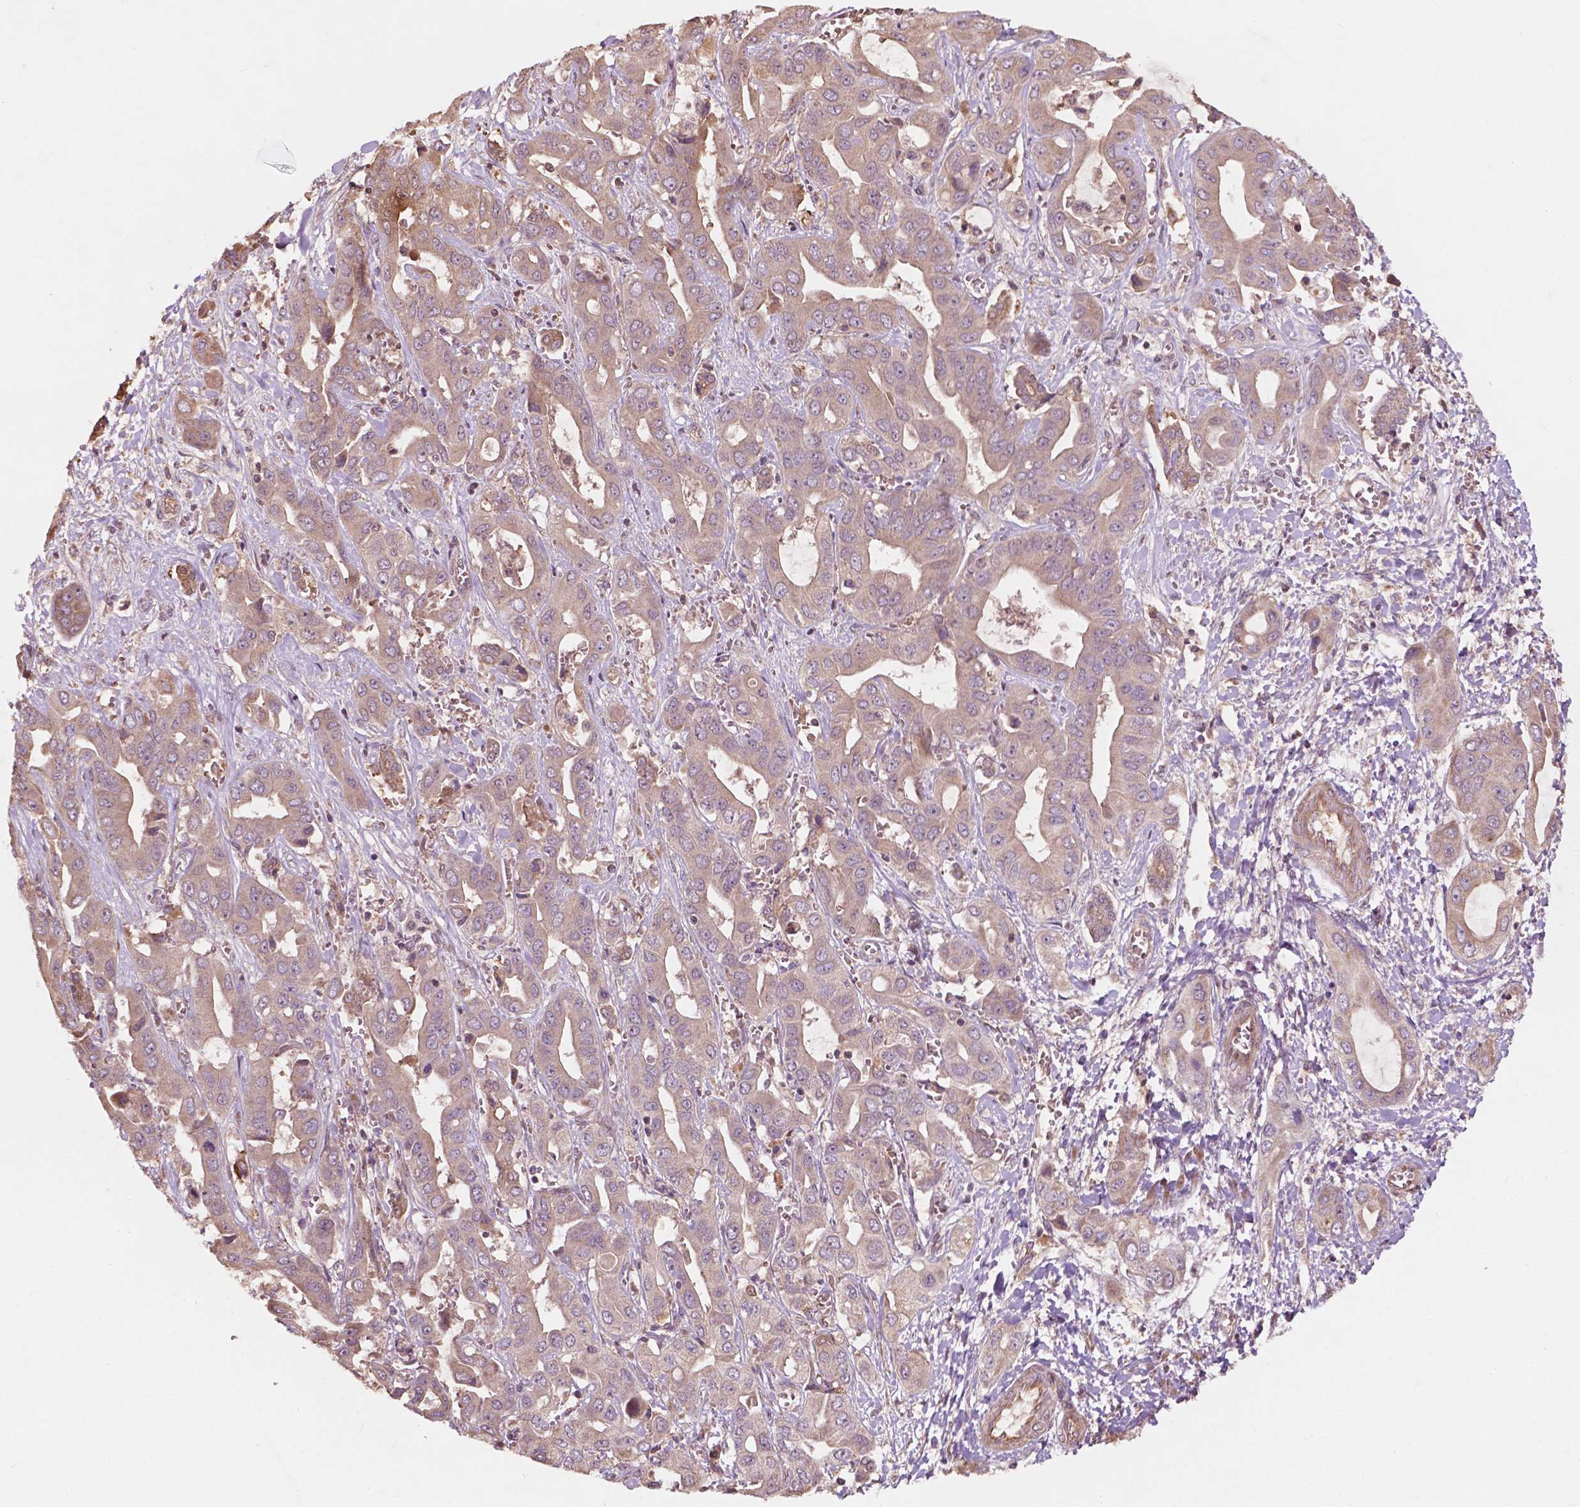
{"staining": {"intensity": "weak", "quantity": "25%-75%", "location": "cytoplasmic/membranous"}, "tissue": "liver cancer", "cell_type": "Tumor cells", "image_type": "cancer", "snomed": [{"axis": "morphology", "description": "Cholangiocarcinoma"}, {"axis": "topography", "description": "Liver"}], "caption": "The image displays staining of cholangiocarcinoma (liver), revealing weak cytoplasmic/membranous protein positivity (brown color) within tumor cells. The protein of interest is shown in brown color, while the nuclei are stained blue.", "gene": "CDC42BPA", "patient": {"sex": "female", "age": 52}}